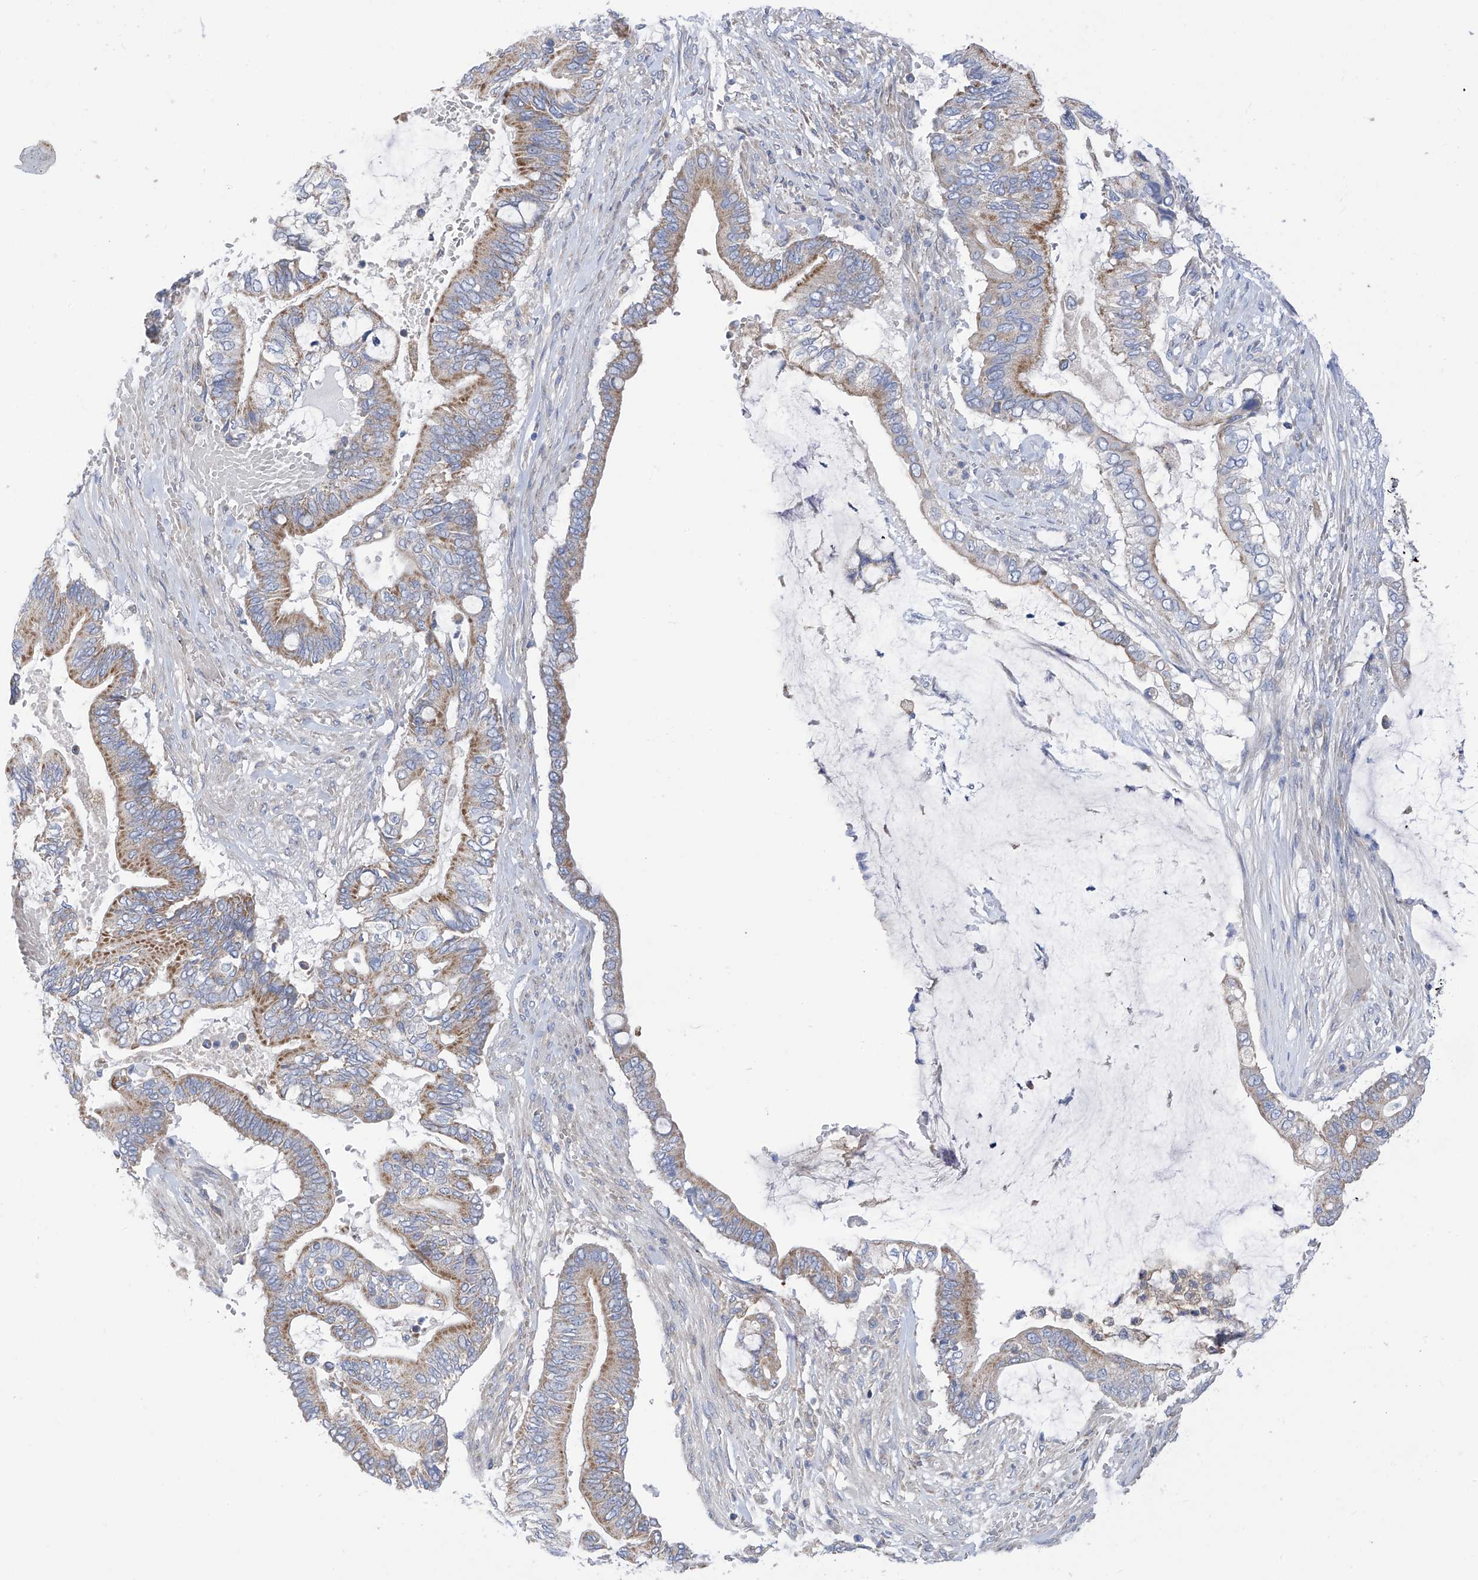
{"staining": {"intensity": "moderate", "quantity": ">75%", "location": "cytoplasmic/membranous"}, "tissue": "pancreatic cancer", "cell_type": "Tumor cells", "image_type": "cancer", "snomed": [{"axis": "morphology", "description": "Adenocarcinoma, NOS"}, {"axis": "topography", "description": "Pancreas"}], "caption": "DAB (3,3'-diaminobenzidine) immunohistochemical staining of human pancreatic cancer (adenocarcinoma) demonstrates moderate cytoplasmic/membranous protein expression in about >75% of tumor cells.", "gene": "P2RX7", "patient": {"sex": "male", "age": 68}}